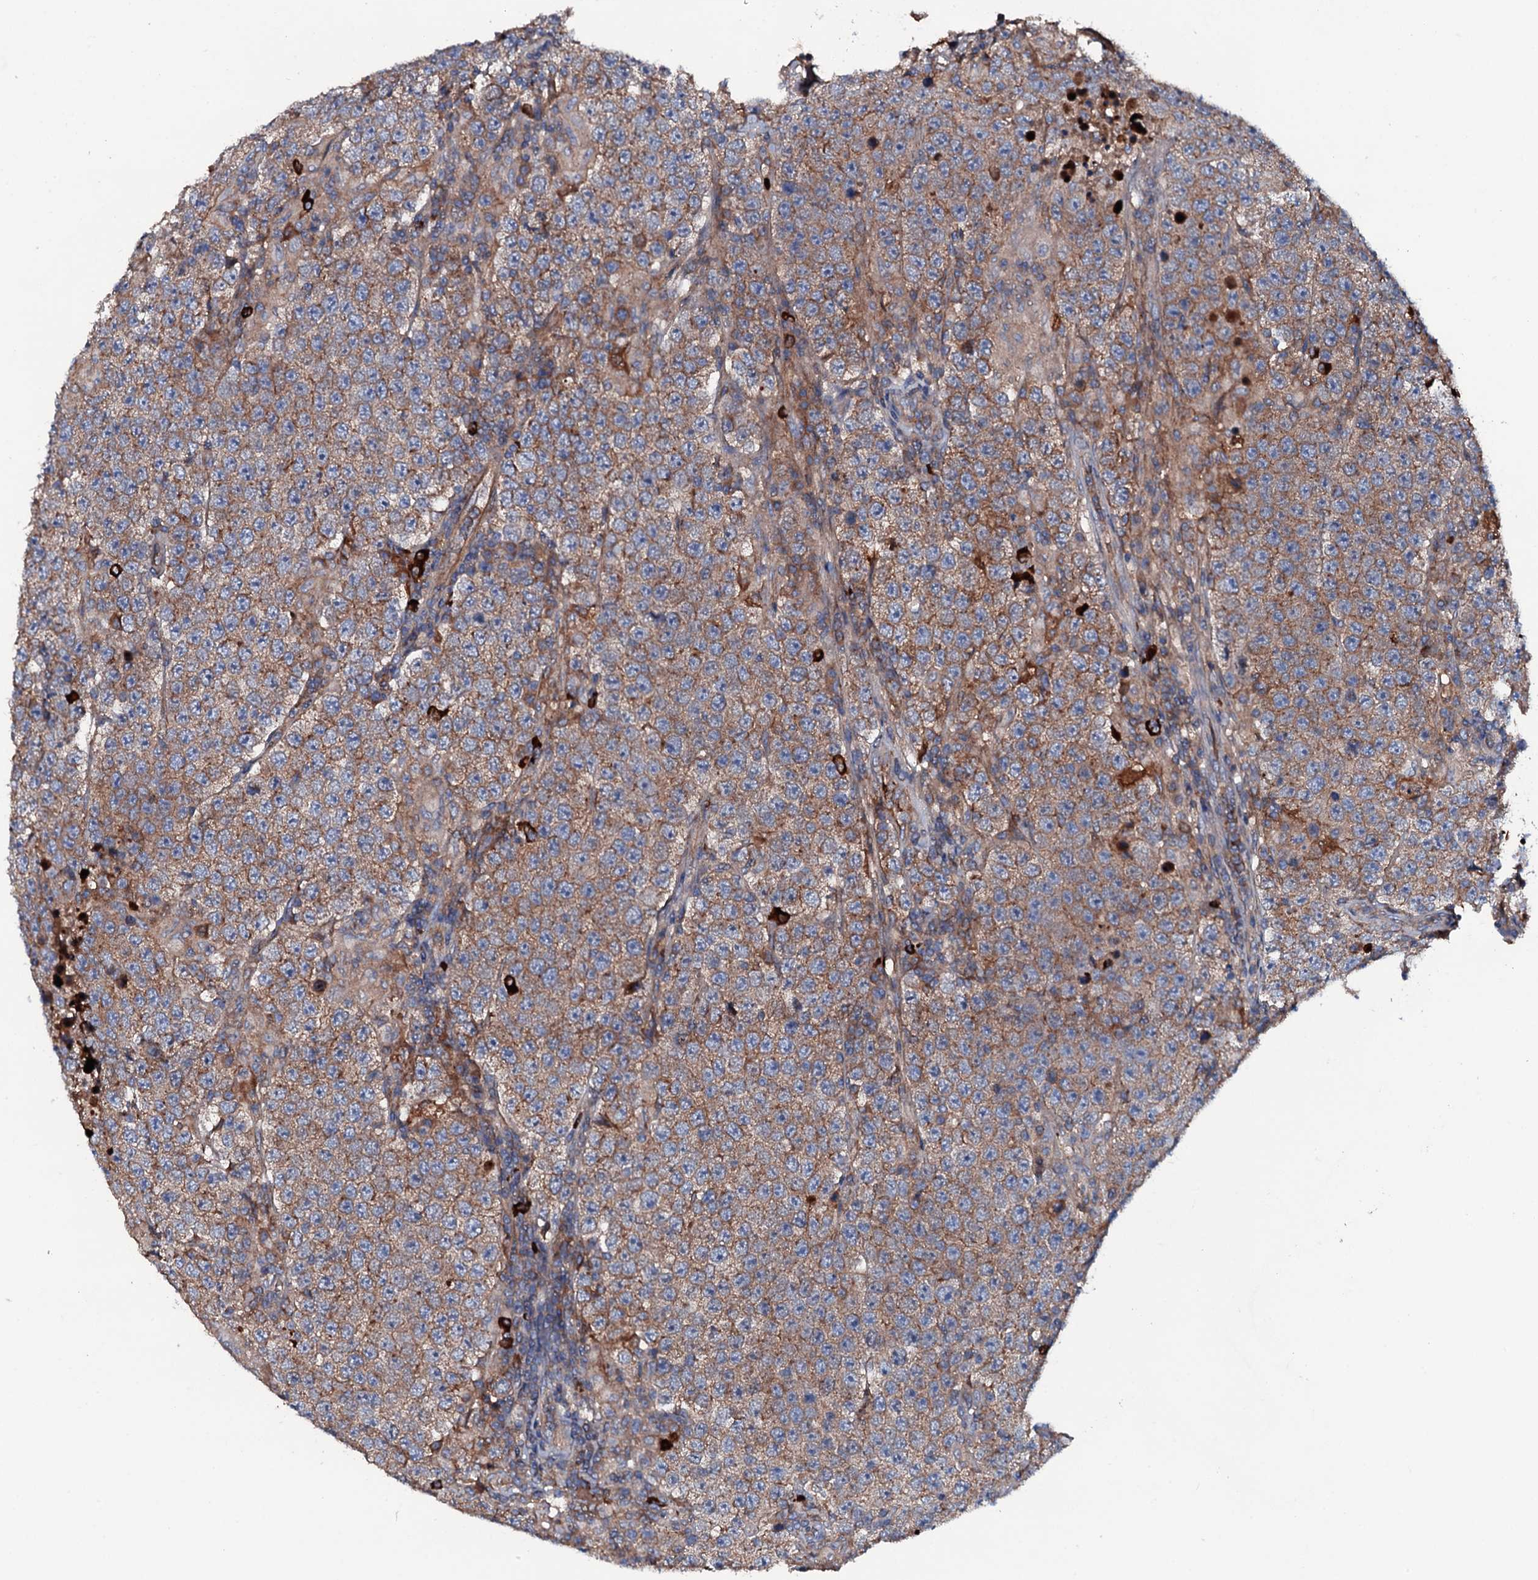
{"staining": {"intensity": "moderate", "quantity": ">75%", "location": "cytoplasmic/membranous"}, "tissue": "testis cancer", "cell_type": "Tumor cells", "image_type": "cancer", "snomed": [{"axis": "morphology", "description": "Normal tissue, NOS"}, {"axis": "morphology", "description": "Urothelial carcinoma, High grade"}, {"axis": "morphology", "description": "Seminoma, NOS"}, {"axis": "morphology", "description": "Carcinoma, Embryonal, NOS"}, {"axis": "topography", "description": "Urinary bladder"}, {"axis": "topography", "description": "Testis"}], "caption": "Immunohistochemical staining of testis seminoma shows moderate cytoplasmic/membranous protein positivity in about >75% of tumor cells.", "gene": "NEK1", "patient": {"sex": "male", "age": 41}}